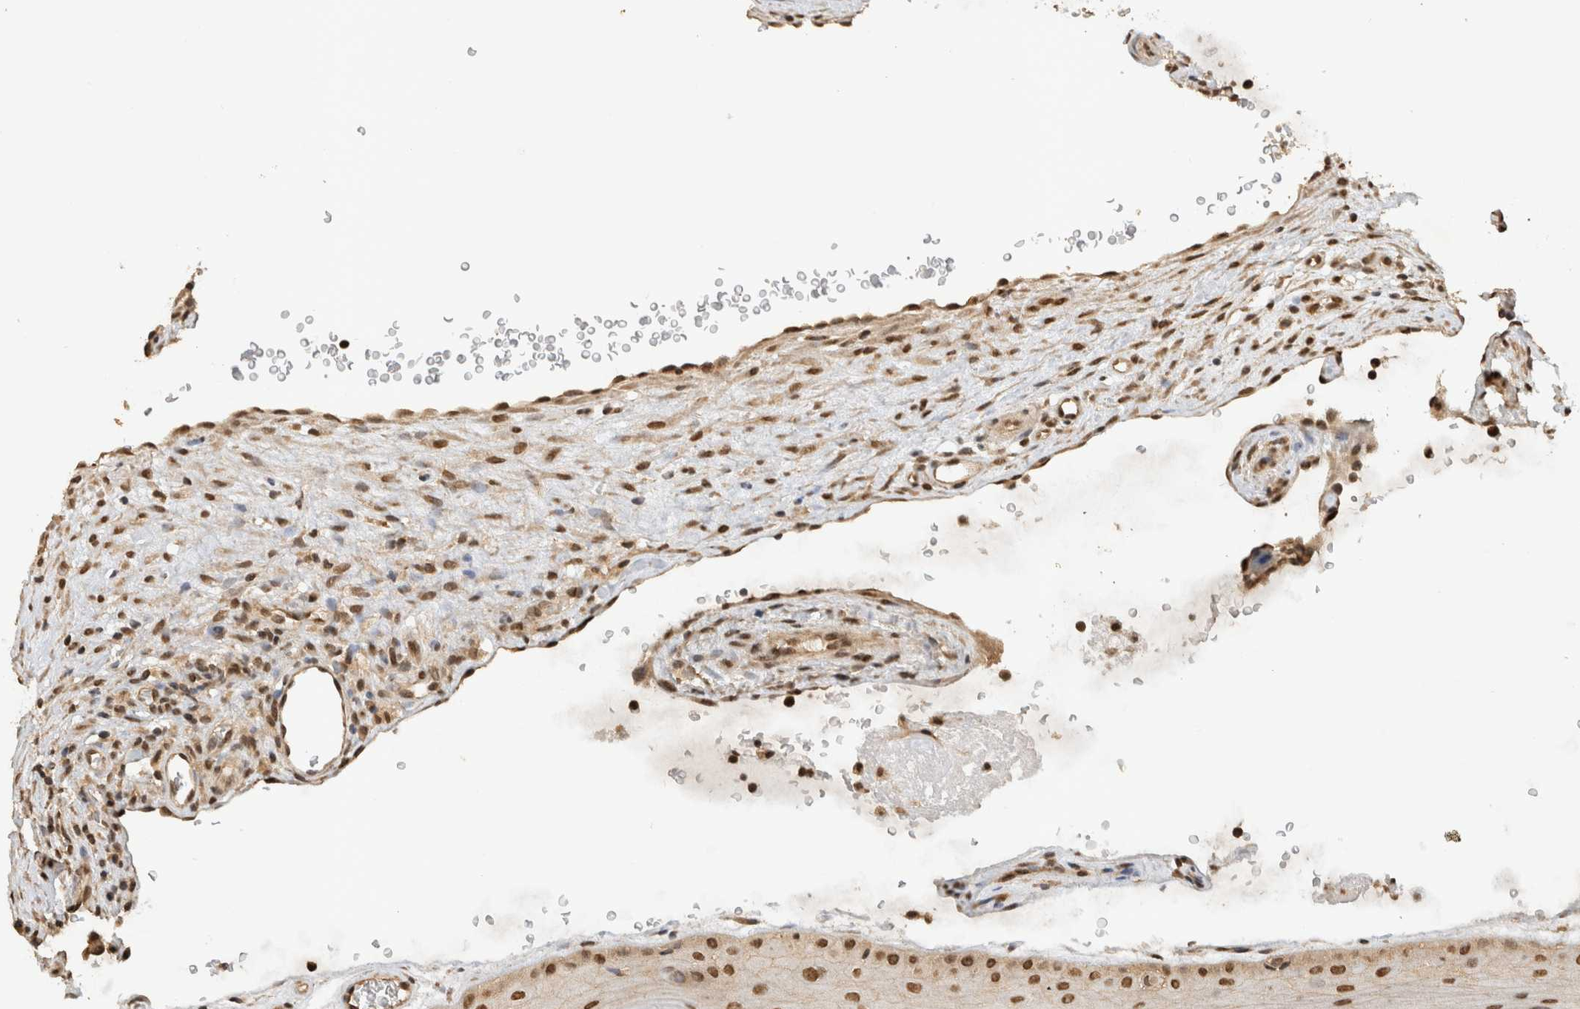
{"staining": {"intensity": "strong", "quantity": ">75%", "location": "nuclear"}, "tissue": "oral mucosa", "cell_type": "Squamous epithelial cells", "image_type": "normal", "snomed": [{"axis": "morphology", "description": "Normal tissue, NOS"}, {"axis": "topography", "description": "Oral tissue"}], "caption": "A high amount of strong nuclear expression is appreciated in approximately >75% of squamous epithelial cells in benign oral mucosa.", "gene": "C1orf21", "patient": {"sex": "male", "age": 13}}